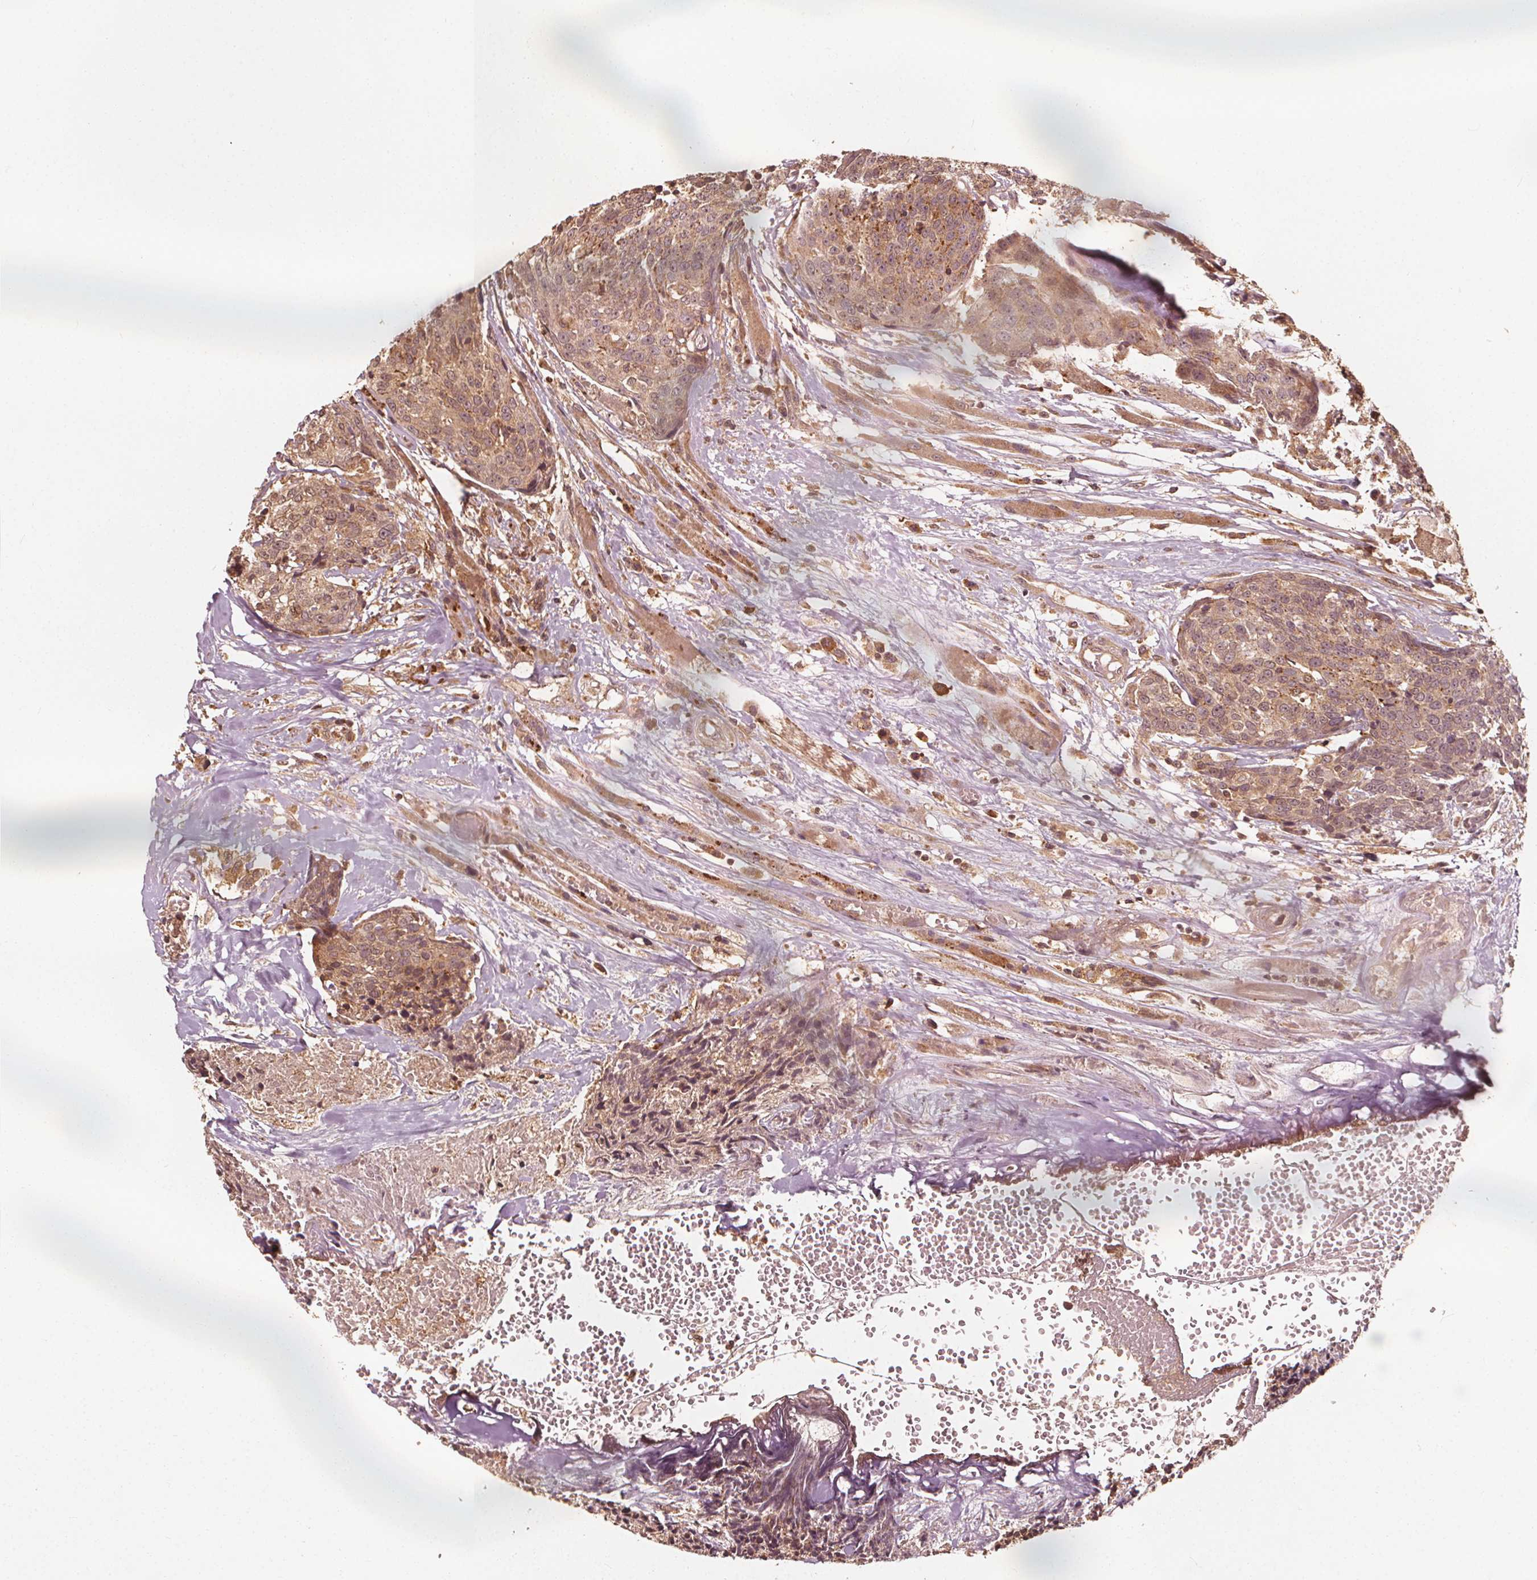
{"staining": {"intensity": "moderate", "quantity": ">75%", "location": "cytoplasmic/membranous"}, "tissue": "head and neck cancer", "cell_type": "Tumor cells", "image_type": "cancer", "snomed": [{"axis": "morphology", "description": "Squamous cell carcinoma, NOS"}, {"axis": "topography", "description": "Oral tissue"}, {"axis": "topography", "description": "Head-Neck"}], "caption": "This histopathology image demonstrates head and neck cancer stained with IHC to label a protein in brown. The cytoplasmic/membranous of tumor cells show moderate positivity for the protein. Nuclei are counter-stained blue.", "gene": "NPC1", "patient": {"sex": "male", "age": 64}}